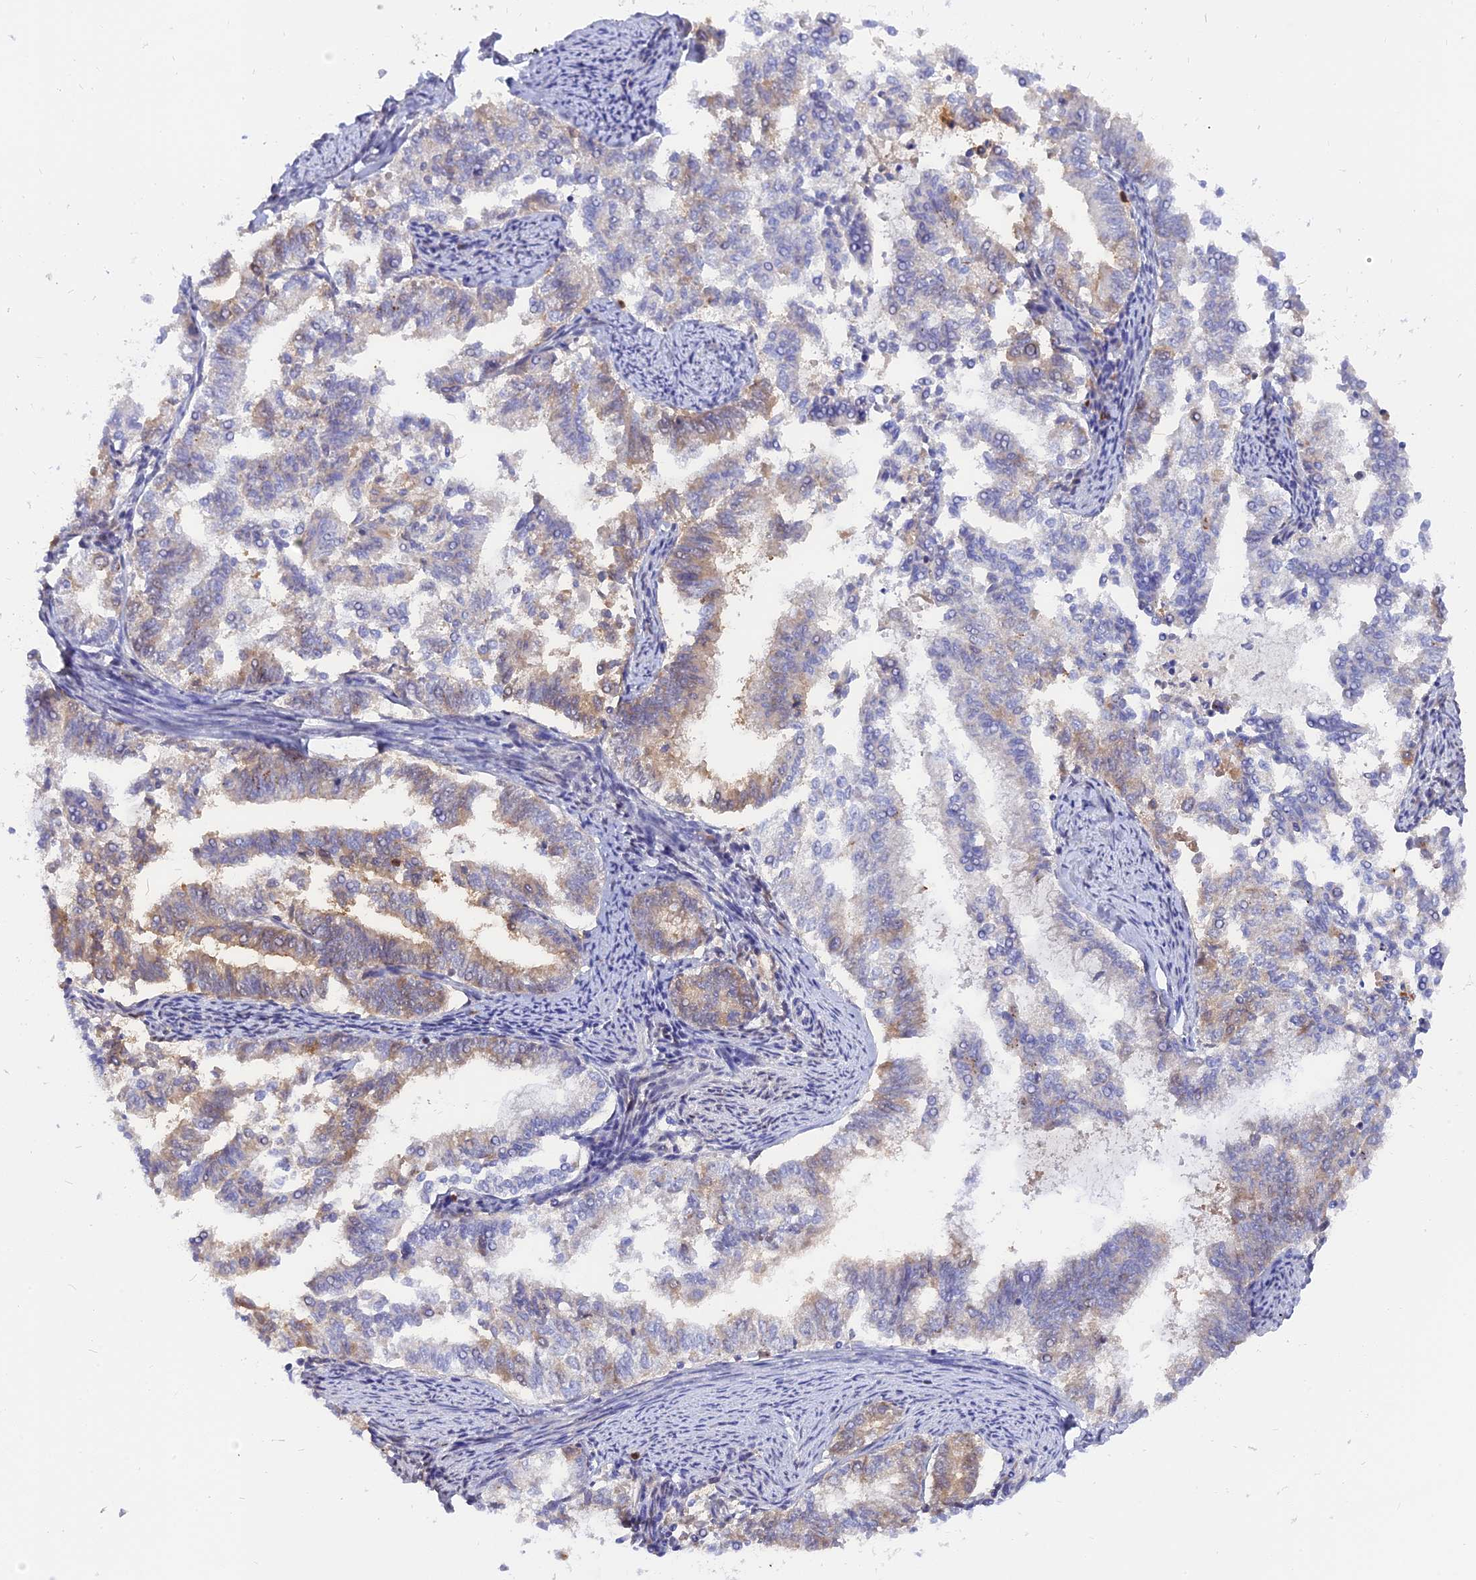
{"staining": {"intensity": "moderate", "quantity": "25%-75%", "location": "cytoplasmic/membranous"}, "tissue": "endometrial cancer", "cell_type": "Tumor cells", "image_type": "cancer", "snomed": [{"axis": "morphology", "description": "Adenocarcinoma, NOS"}, {"axis": "topography", "description": "Endometrium"}], "caption": "The photomicrograph displays immunohistochemical staining of endometrial cancer (adenocarcinoma). There is moderate cytoplasmic/membranous positivity is appreciated in about 25%-75% of tumor cells.", "gene": "CENPV", "patient": {"sex": "female", "age": 79}}